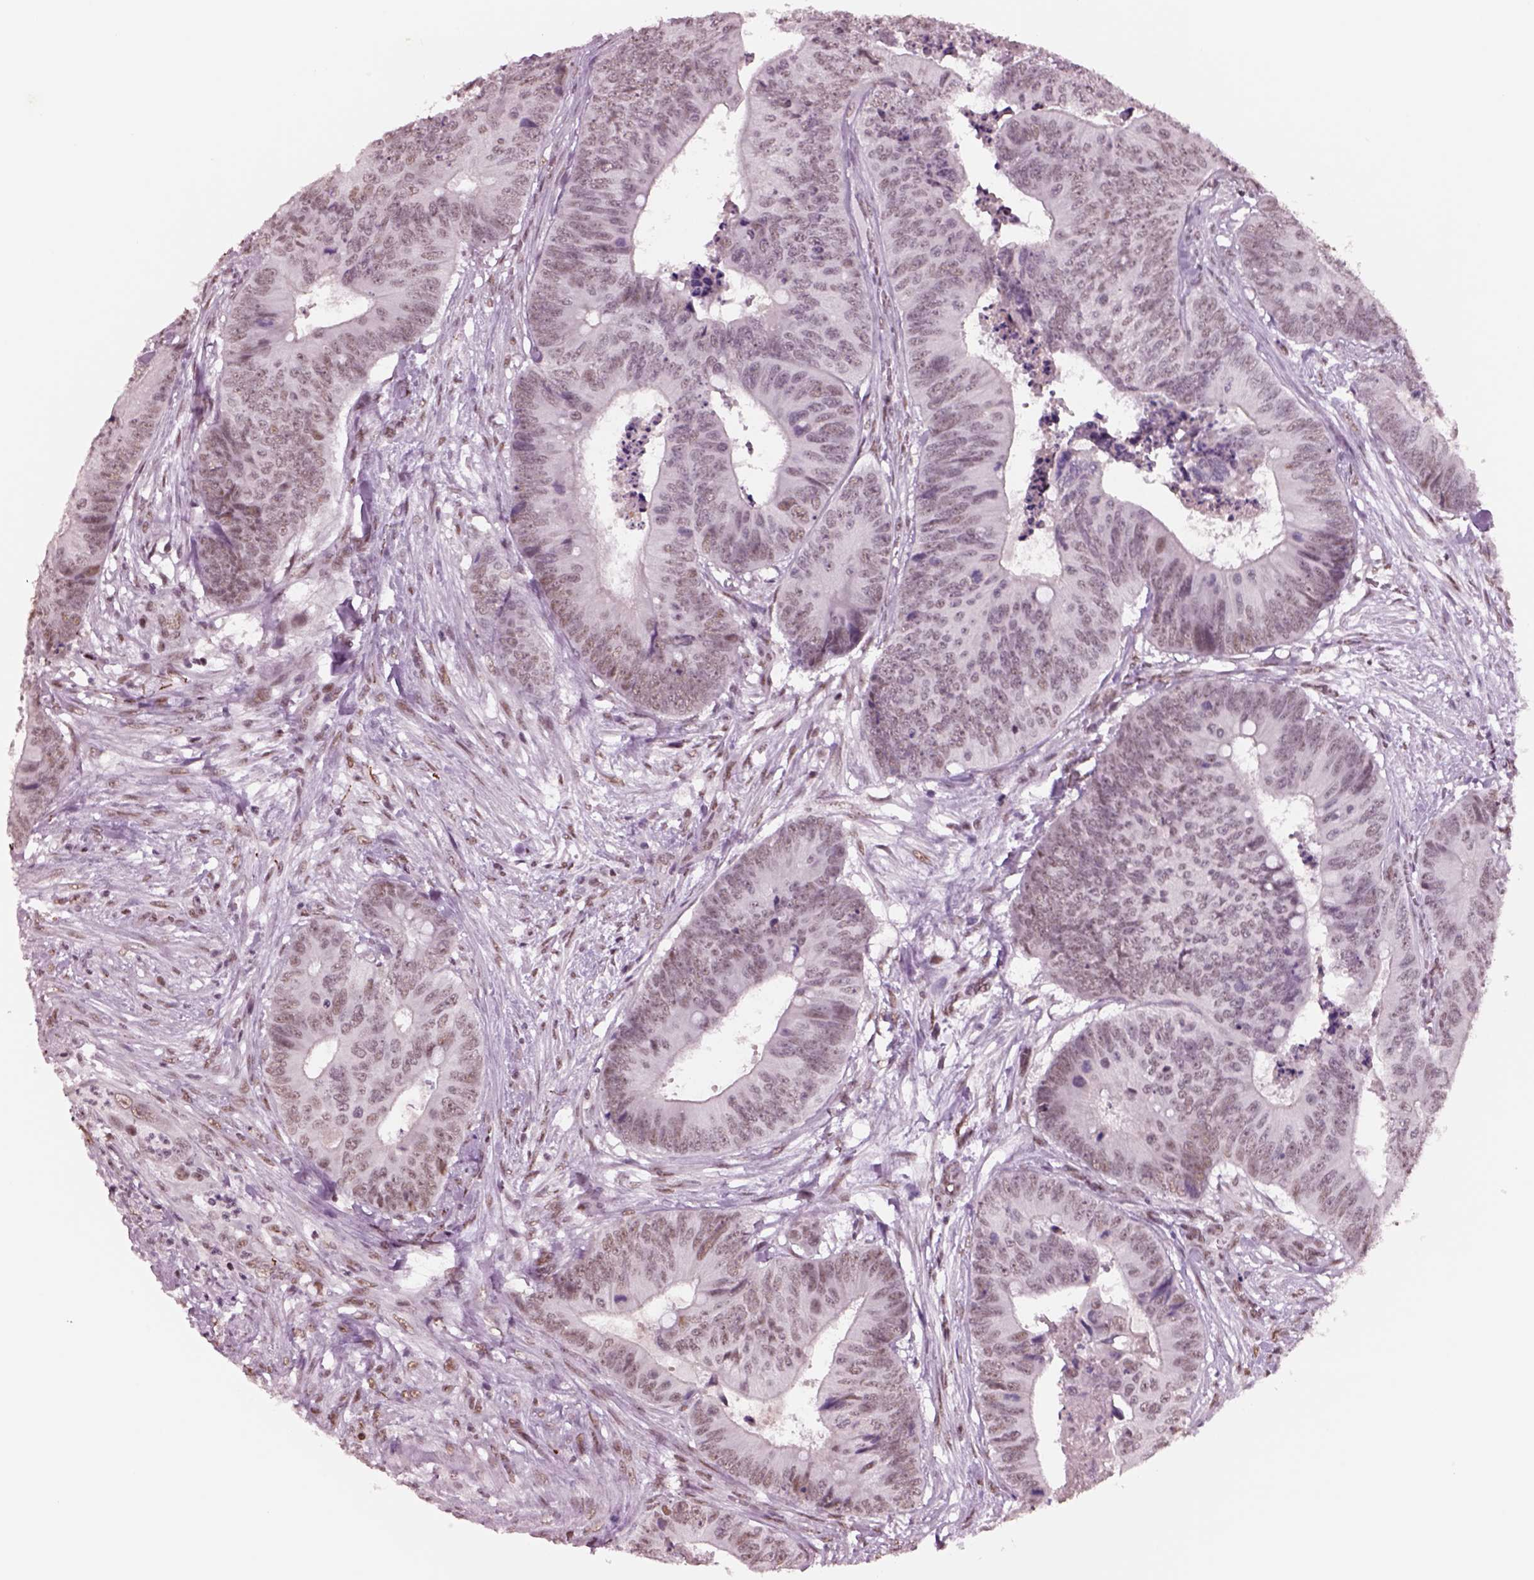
{"staining": {"intensity": "weak", "quantity": "25%-75%", "location": "nuclear"}, "tissue": "colorectal cancer", "cell_type": "Tumor cells", "image_type": "cancer", "snomed": [{"axis": "morphology", "description": "Adenocarcinoma, NOS"}, {"axis": "topography", "description": "Colon"}], "caption": "Approximately 25%-75% of tumor cells in colorectal cancer demonstrate weak nuclear protein staining as visualized by brown immunohistochemical staining.", "gene": "SEPHS1", "patient": {"sex": "male", "age": 84}}